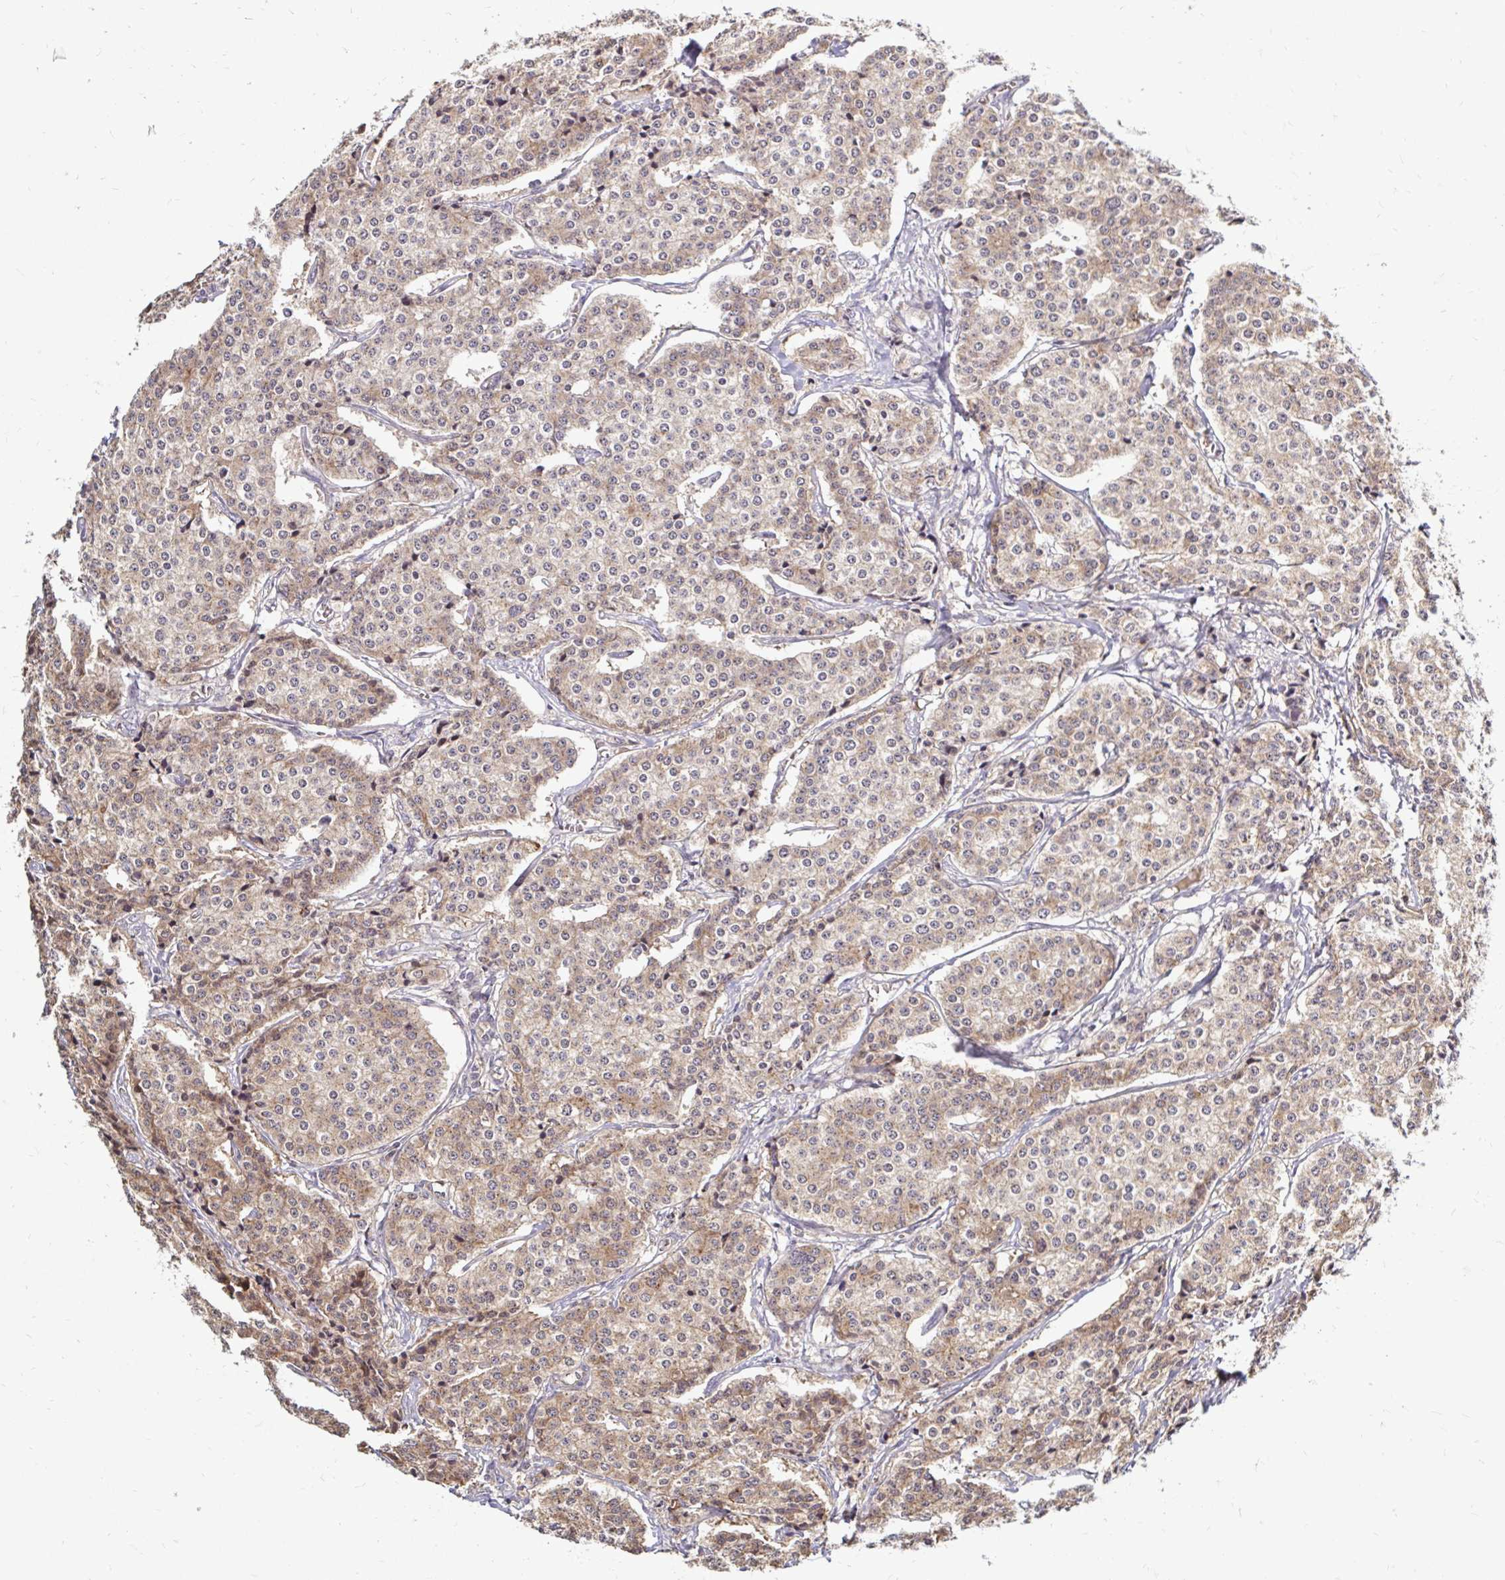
{"staining": {"intensity": "moderate", "quantity": ">75%", "location": "cytoplasmic/membranous"}, "tissue": "carcinoid", "cell_type": "Tumor cells", "image_type": "cancer", "snomed": [{"axis": "morphology", "description": "Carcinoid, malignant, NOS"}, {"axis": "topography", "description": "Small intestine"}], "caption": "A photomicrograph of human carcinoid stained for a protein displays moderate cytoplasmic/membranous brown staining in tumor cells.", "gene": "ARHGEF37", "patient": {"sex": "female", "age": 64}}